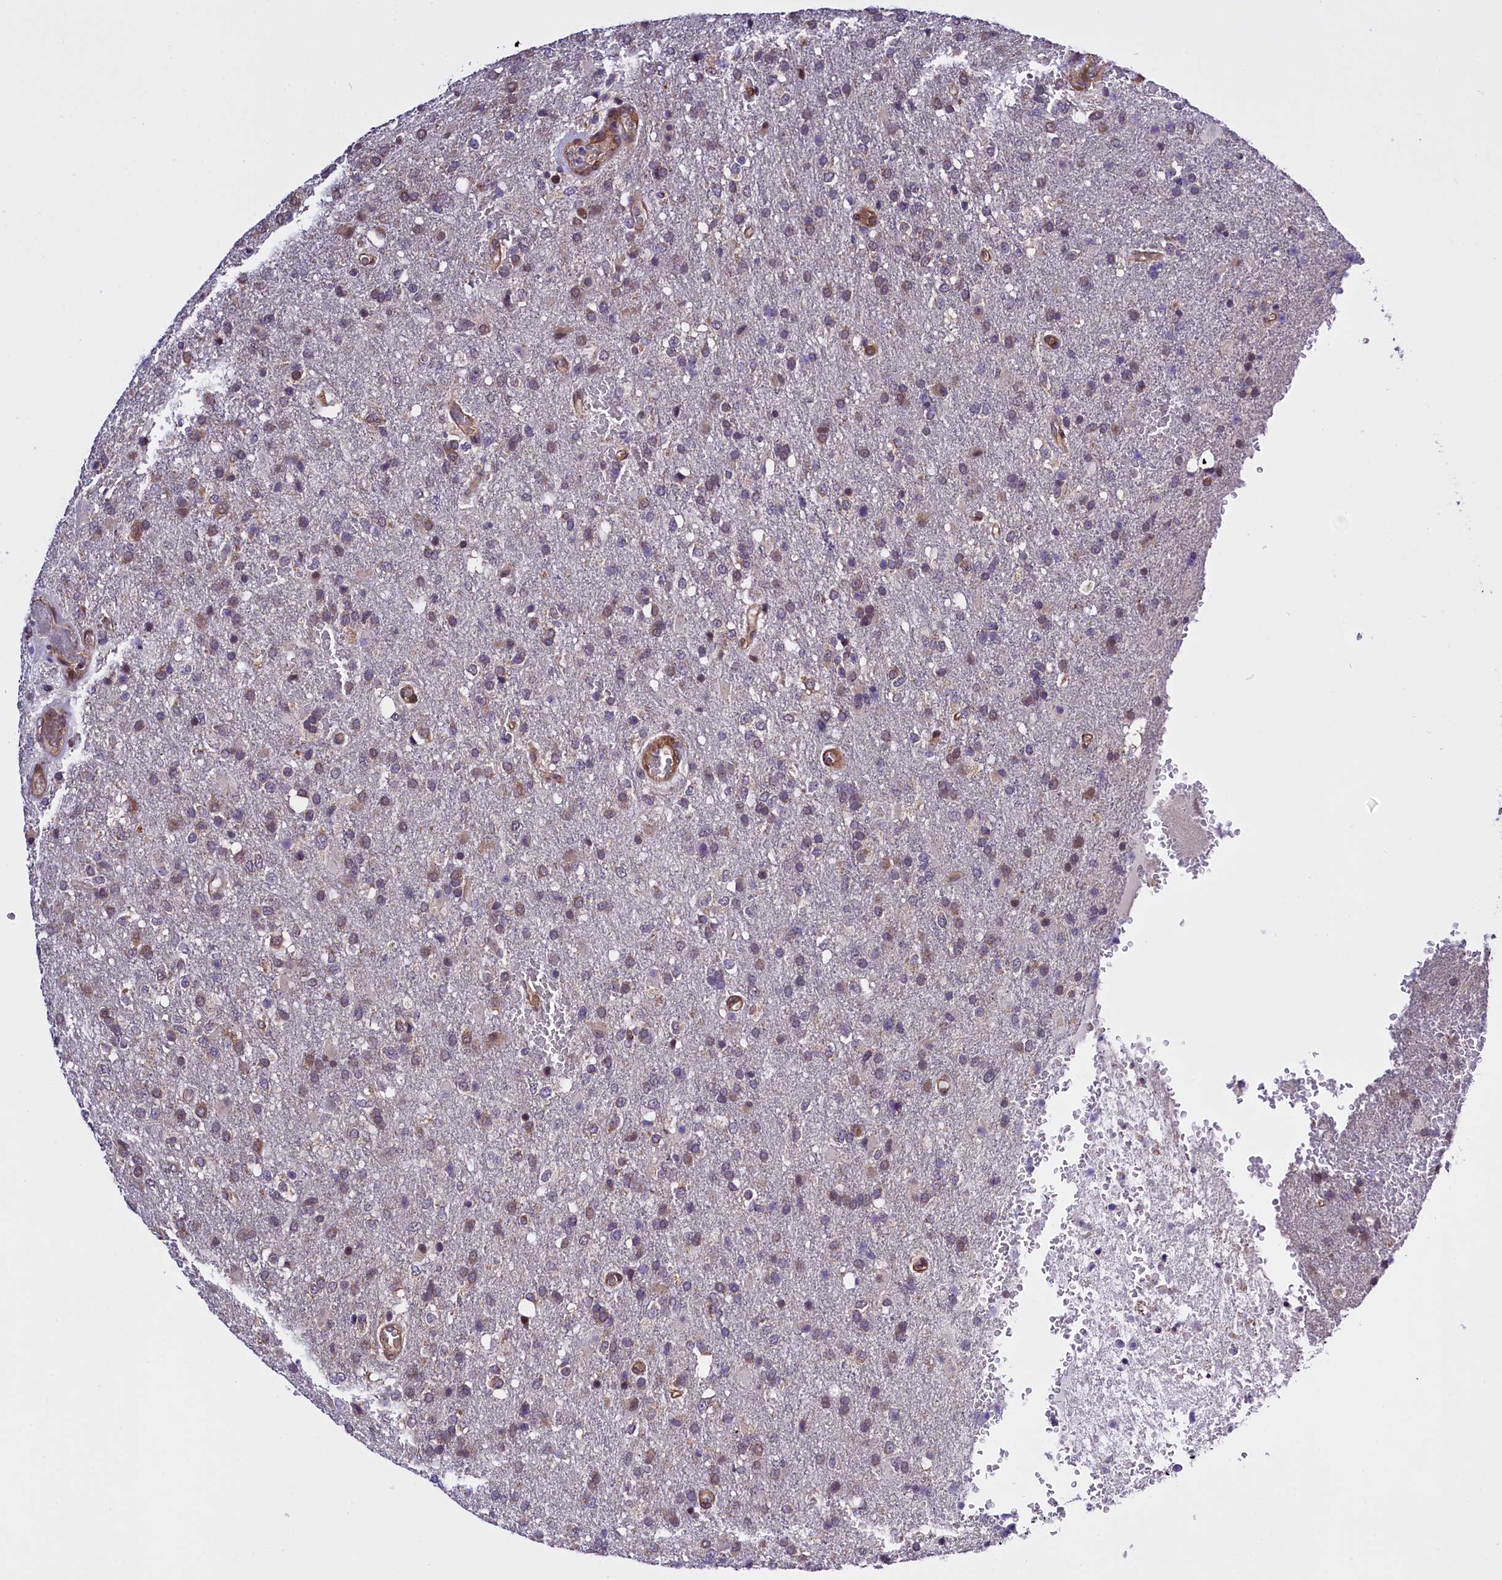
{"staining": {"intensity": "weak", "quantity": "<25%", "location": "cytoplasmic/membranous"}, "tissue": "glioma", "cell_type": "Tumor cells", "image_type": "cancer", "snomed": [{"axis": "morphology", "description": "Glioma, malignant, High grade"}, {"axis": "topography", "description": "Brain"}], "caption": "High magnification brightfield microscopy of glioma stained with DAB (brown) and counterstained with hematoxylin (blue): tumor cells show no significant expression.", "gene": "UACA", "patient": {"sex": "female", "age": 74}}